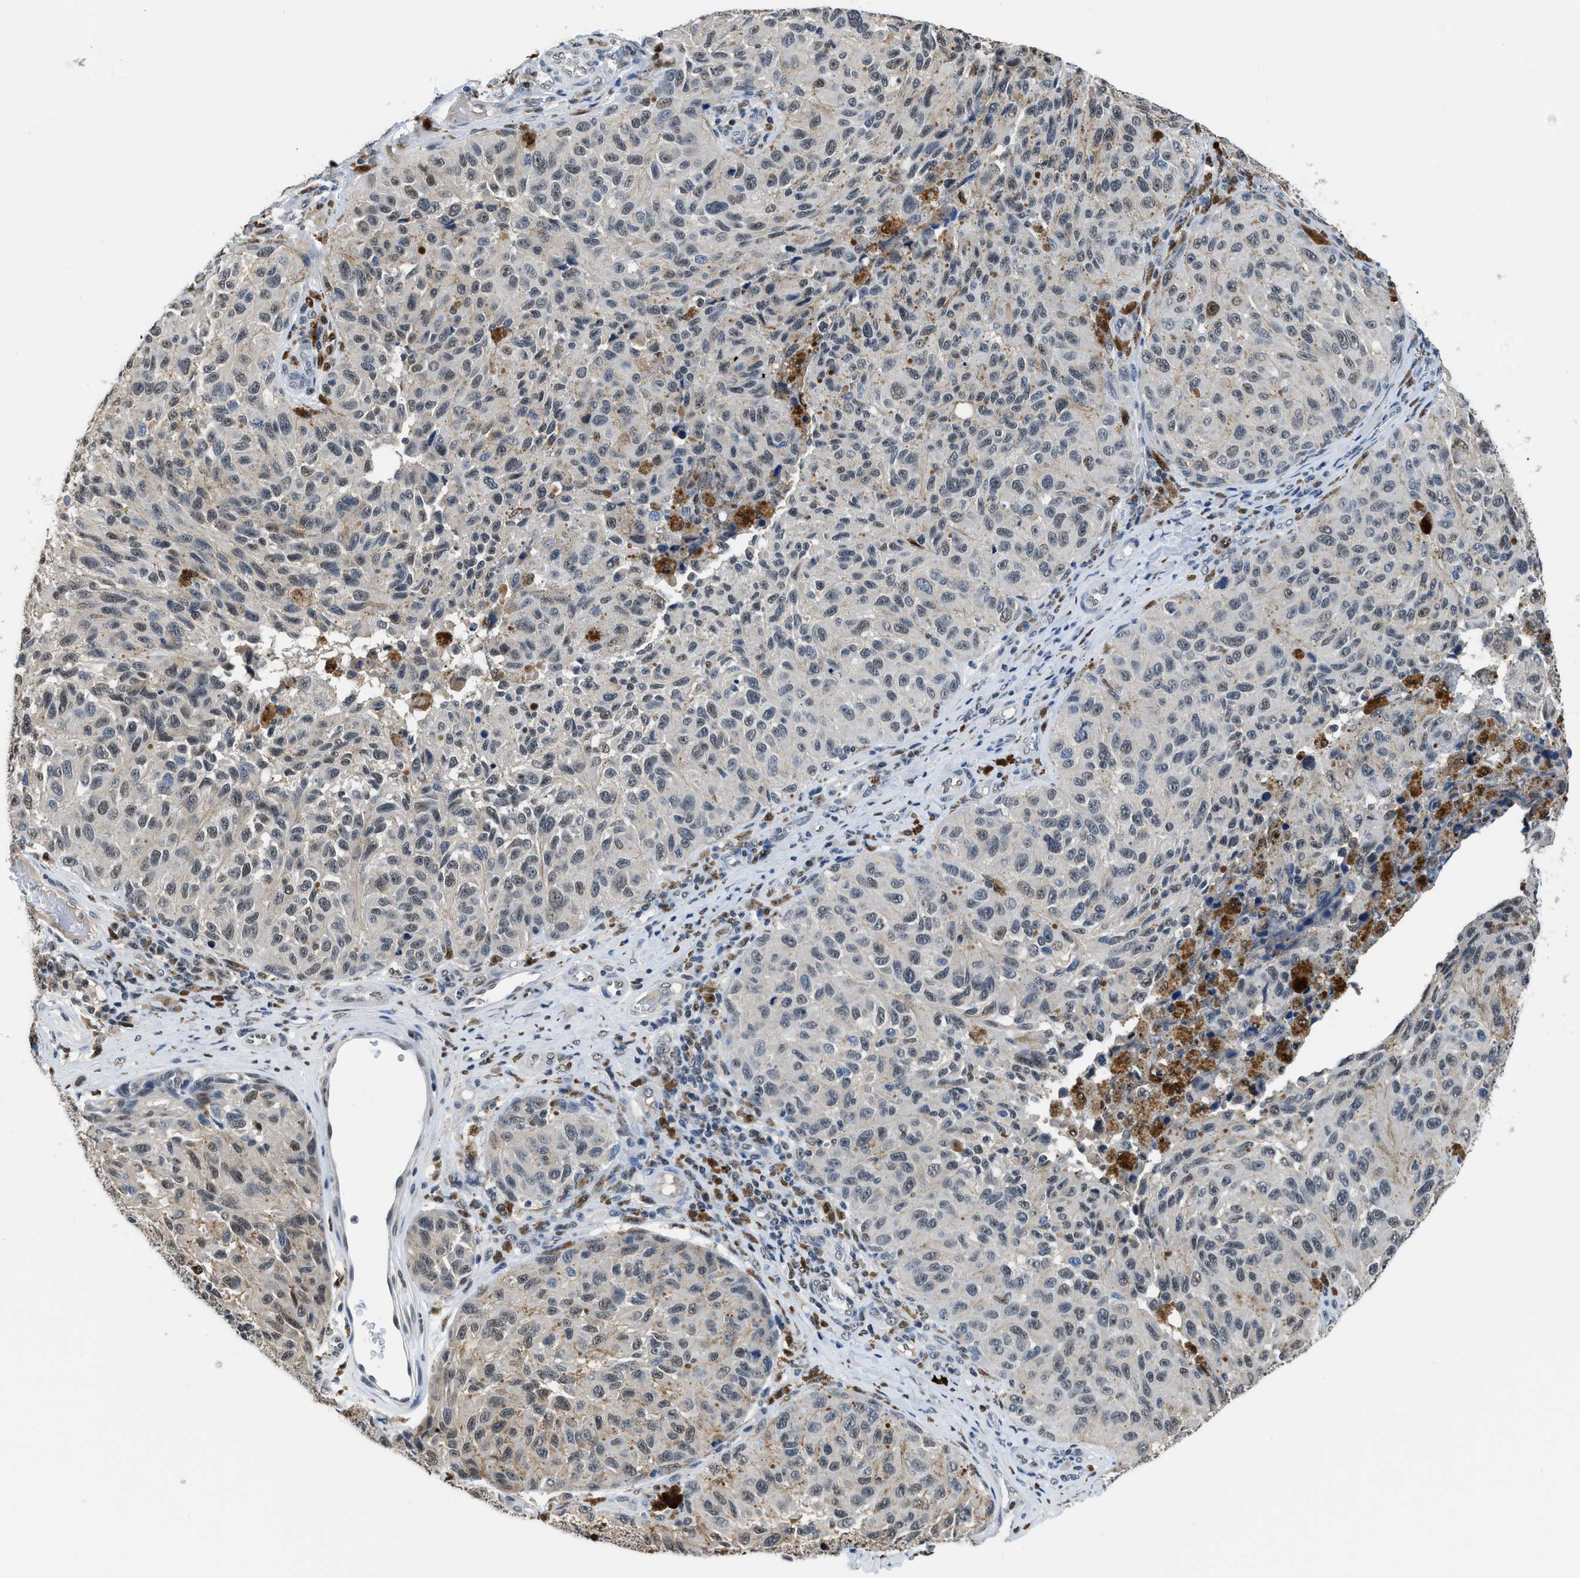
{"staining": {"intensity": "negative", "quantity": "none", "location": "none"}, "tissue": "melanoma", "cell_type": "Tumor cells", "image_type": "cancer", "snomed": [{"axis": "morphology", "description": "Malignant melanoma, NOS"}, {"axis": "topography", "description": "Skin"}], "caption": "An IHC photomicrograph of malignant melanoma is shown. There is no staining in tumor cells of malignant melanoma.", "gene": "ALX1", "patient": {"sex": "female", "age": 73}}